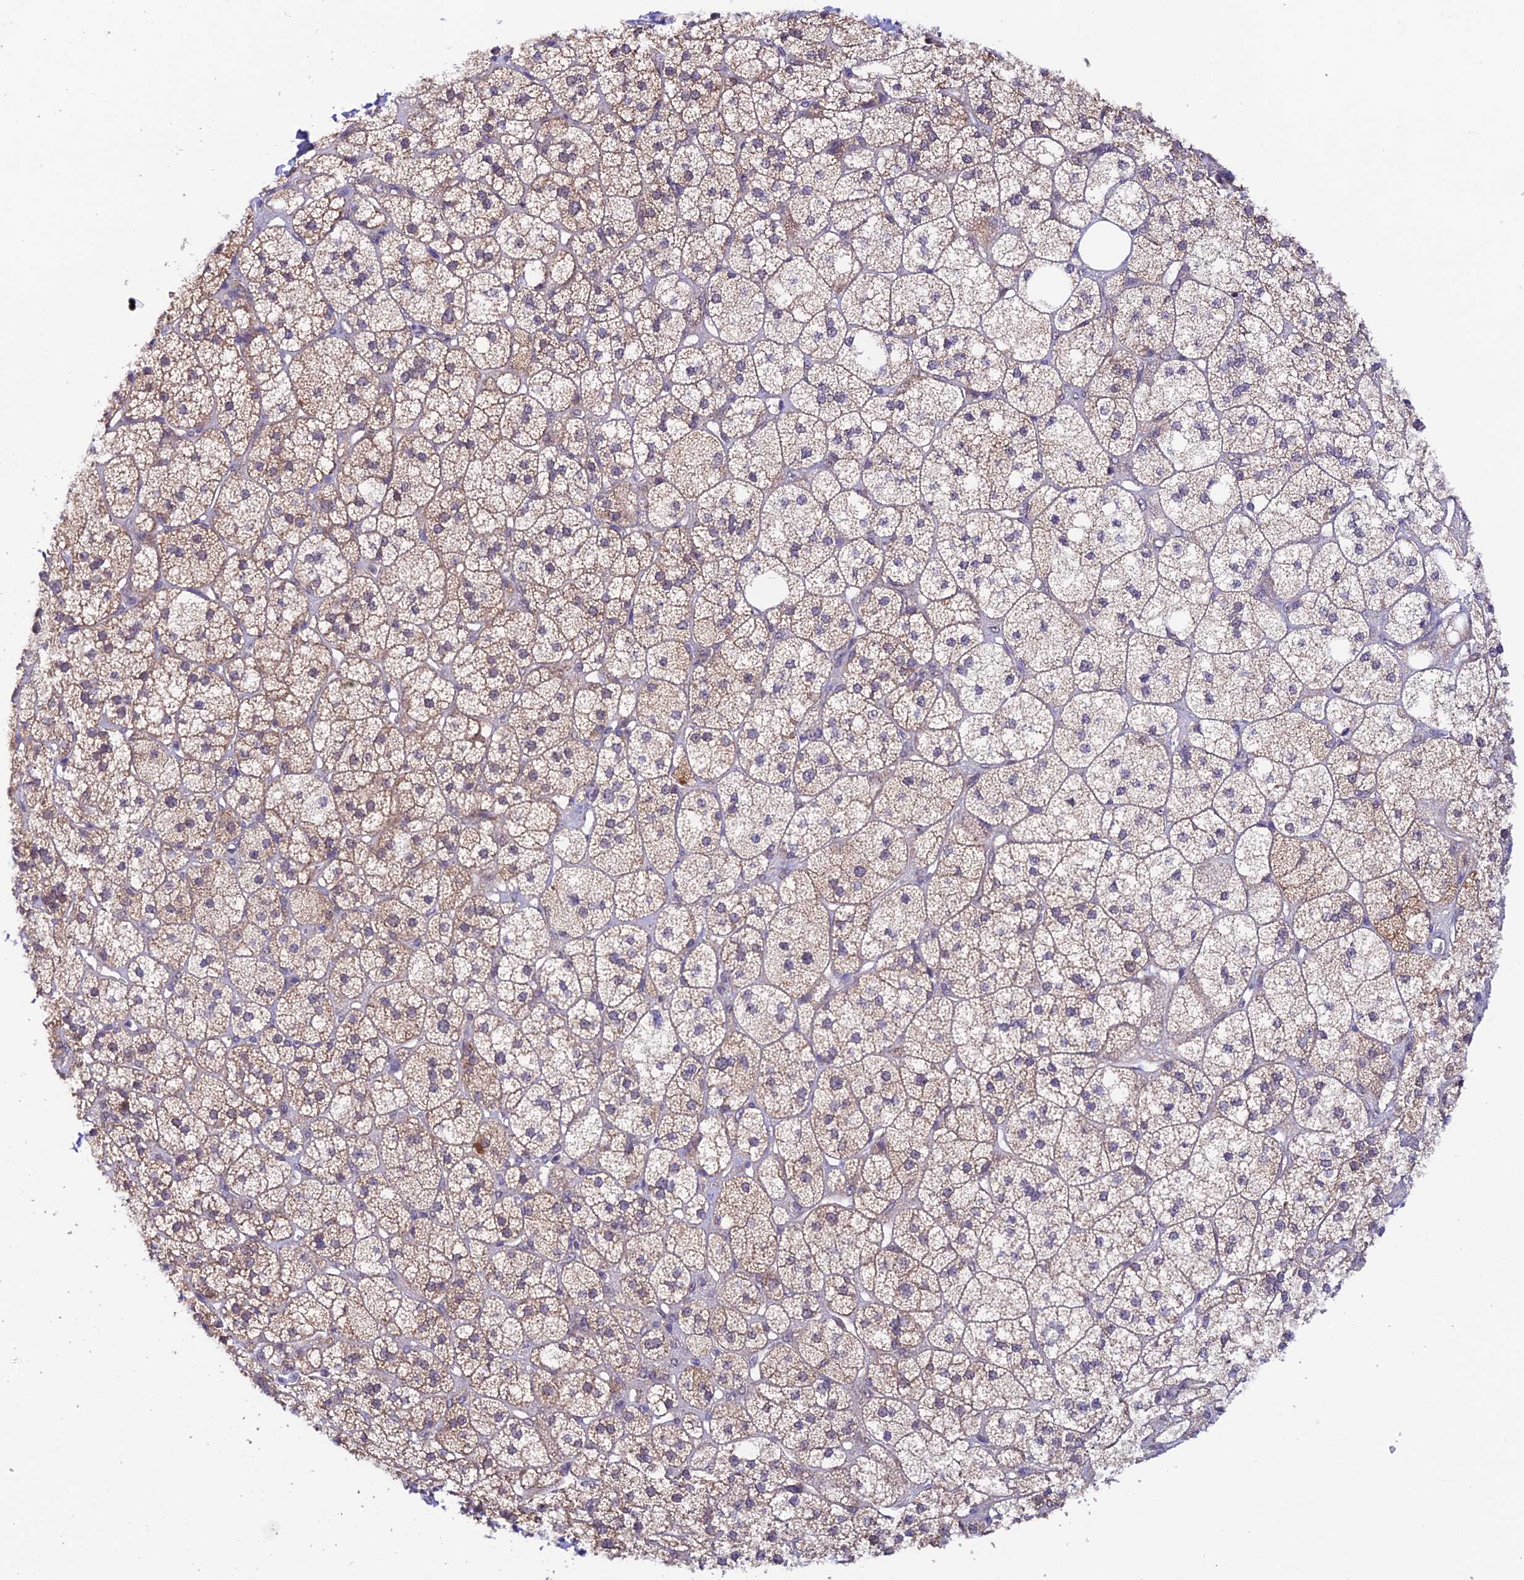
{"staining": {"intensity": "moderate", "quantity": "25%-75%", "location": "cytoplasmic/membranous,nuclear"}, "tissue": "adrenal gland", "cell_type": "Glandular cells", "image_type": "normal", "snomed": [{"axis": "morphology", "description": "Normal tissue, NOS"}, {"axis": "topography", "description": "Adrenal gland"}], "caption": "This image exhibits IHC staining of unremarkable adrenal gland, with medium moderate cytoplasmic/membranous,nuclear expression in approximately 25%-75% of glandular cells.", "gene": "TRIM40", "patient": {"sex": "male", "age": 61}}